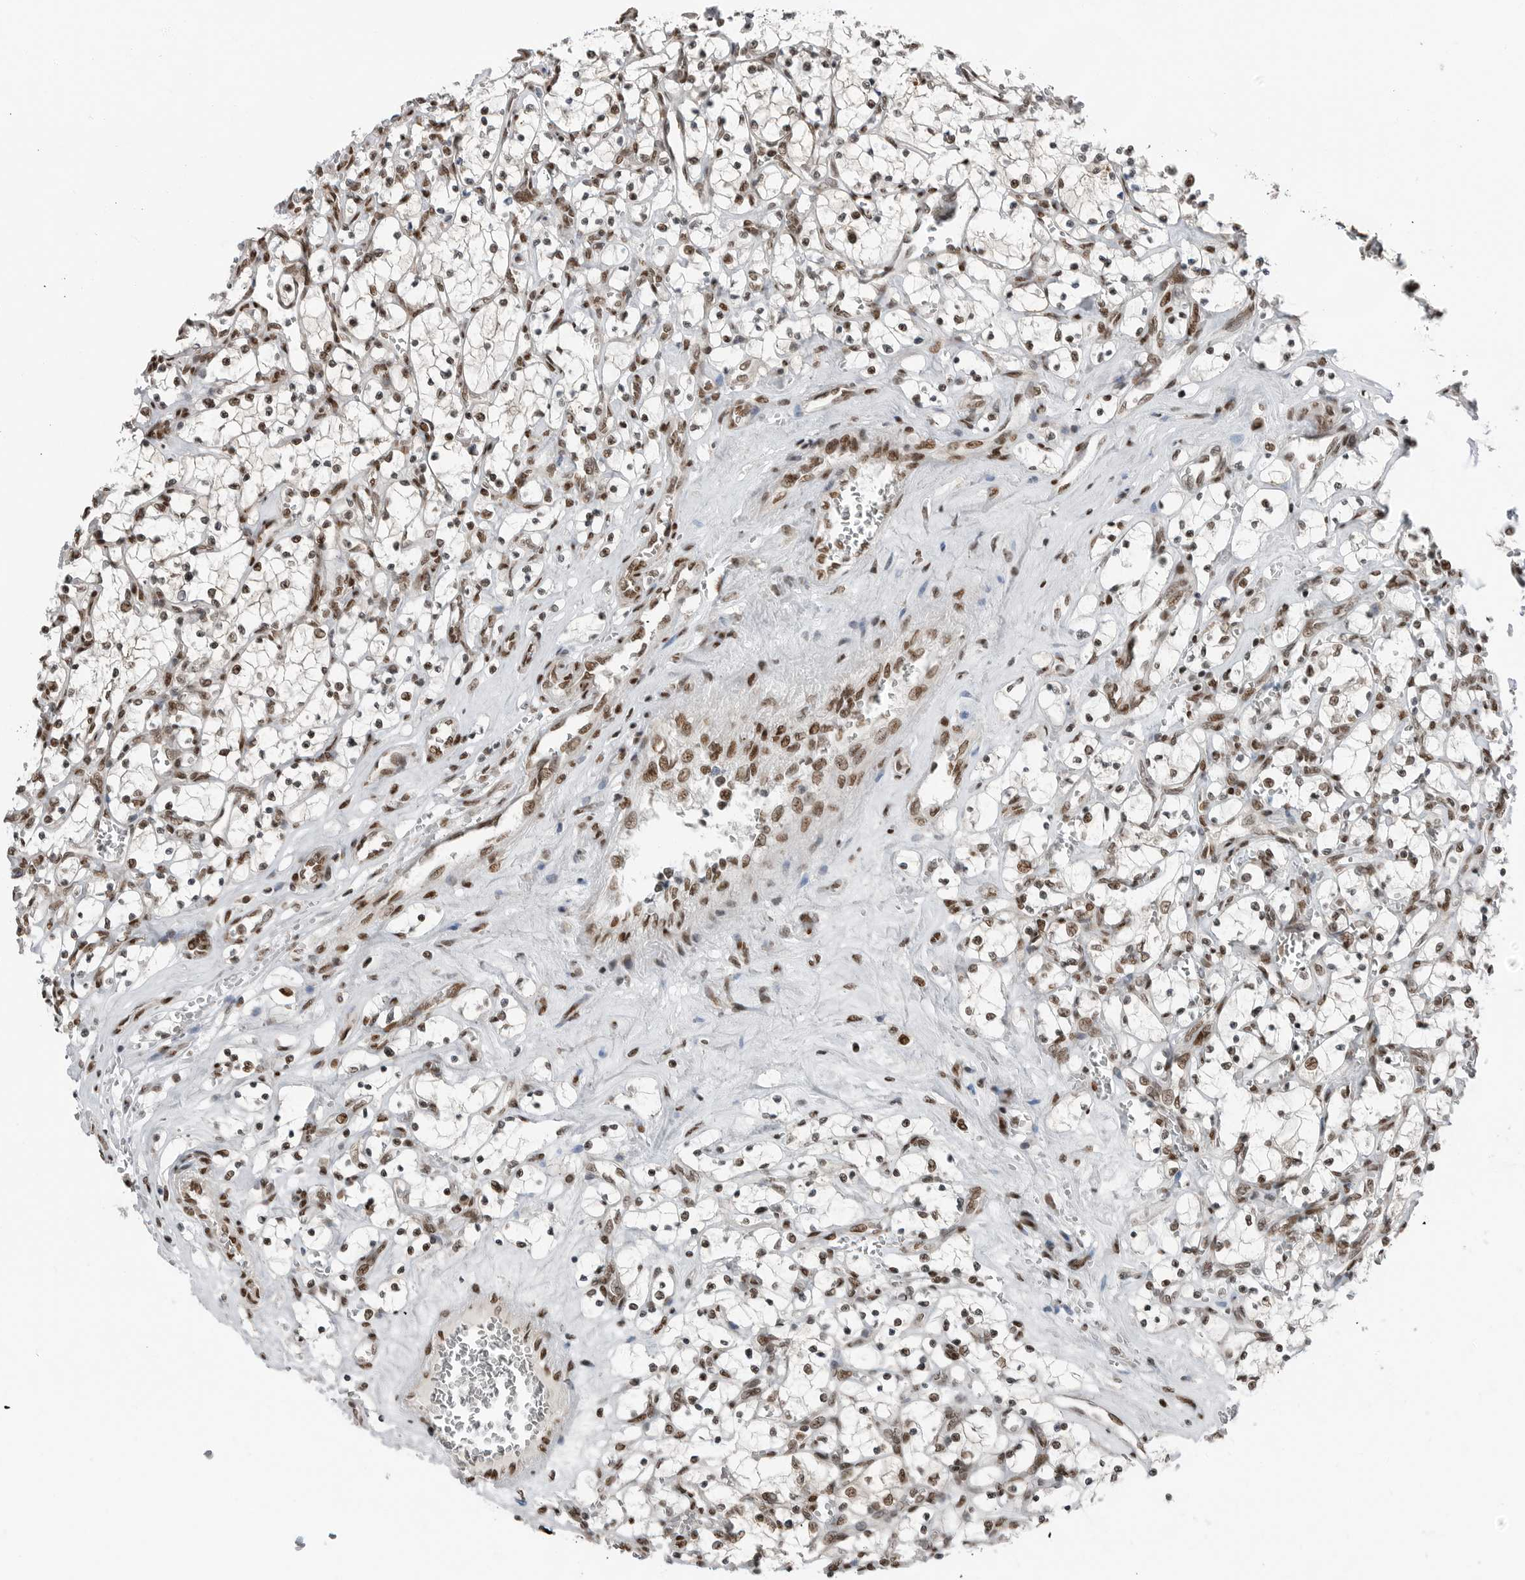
{"staining": {"intensity": "moderate", "quantity": ">75%", "location": "nuclear"}, "tissue": "renal cancer", "cell_type": "Tumor cells", "image_type": "cancer", "snomed": [{"axis": "morphology", "description": "Adenocarcinoma, NOS"}, {"axis": "topography", "description": "Kidney"}], "caption": "A brown stain shows moderate nuclear expression of a protein in human renal cancer tumor cells.", "gene": "BLZF1", "patient": {"sex": "female", "age": 69}}